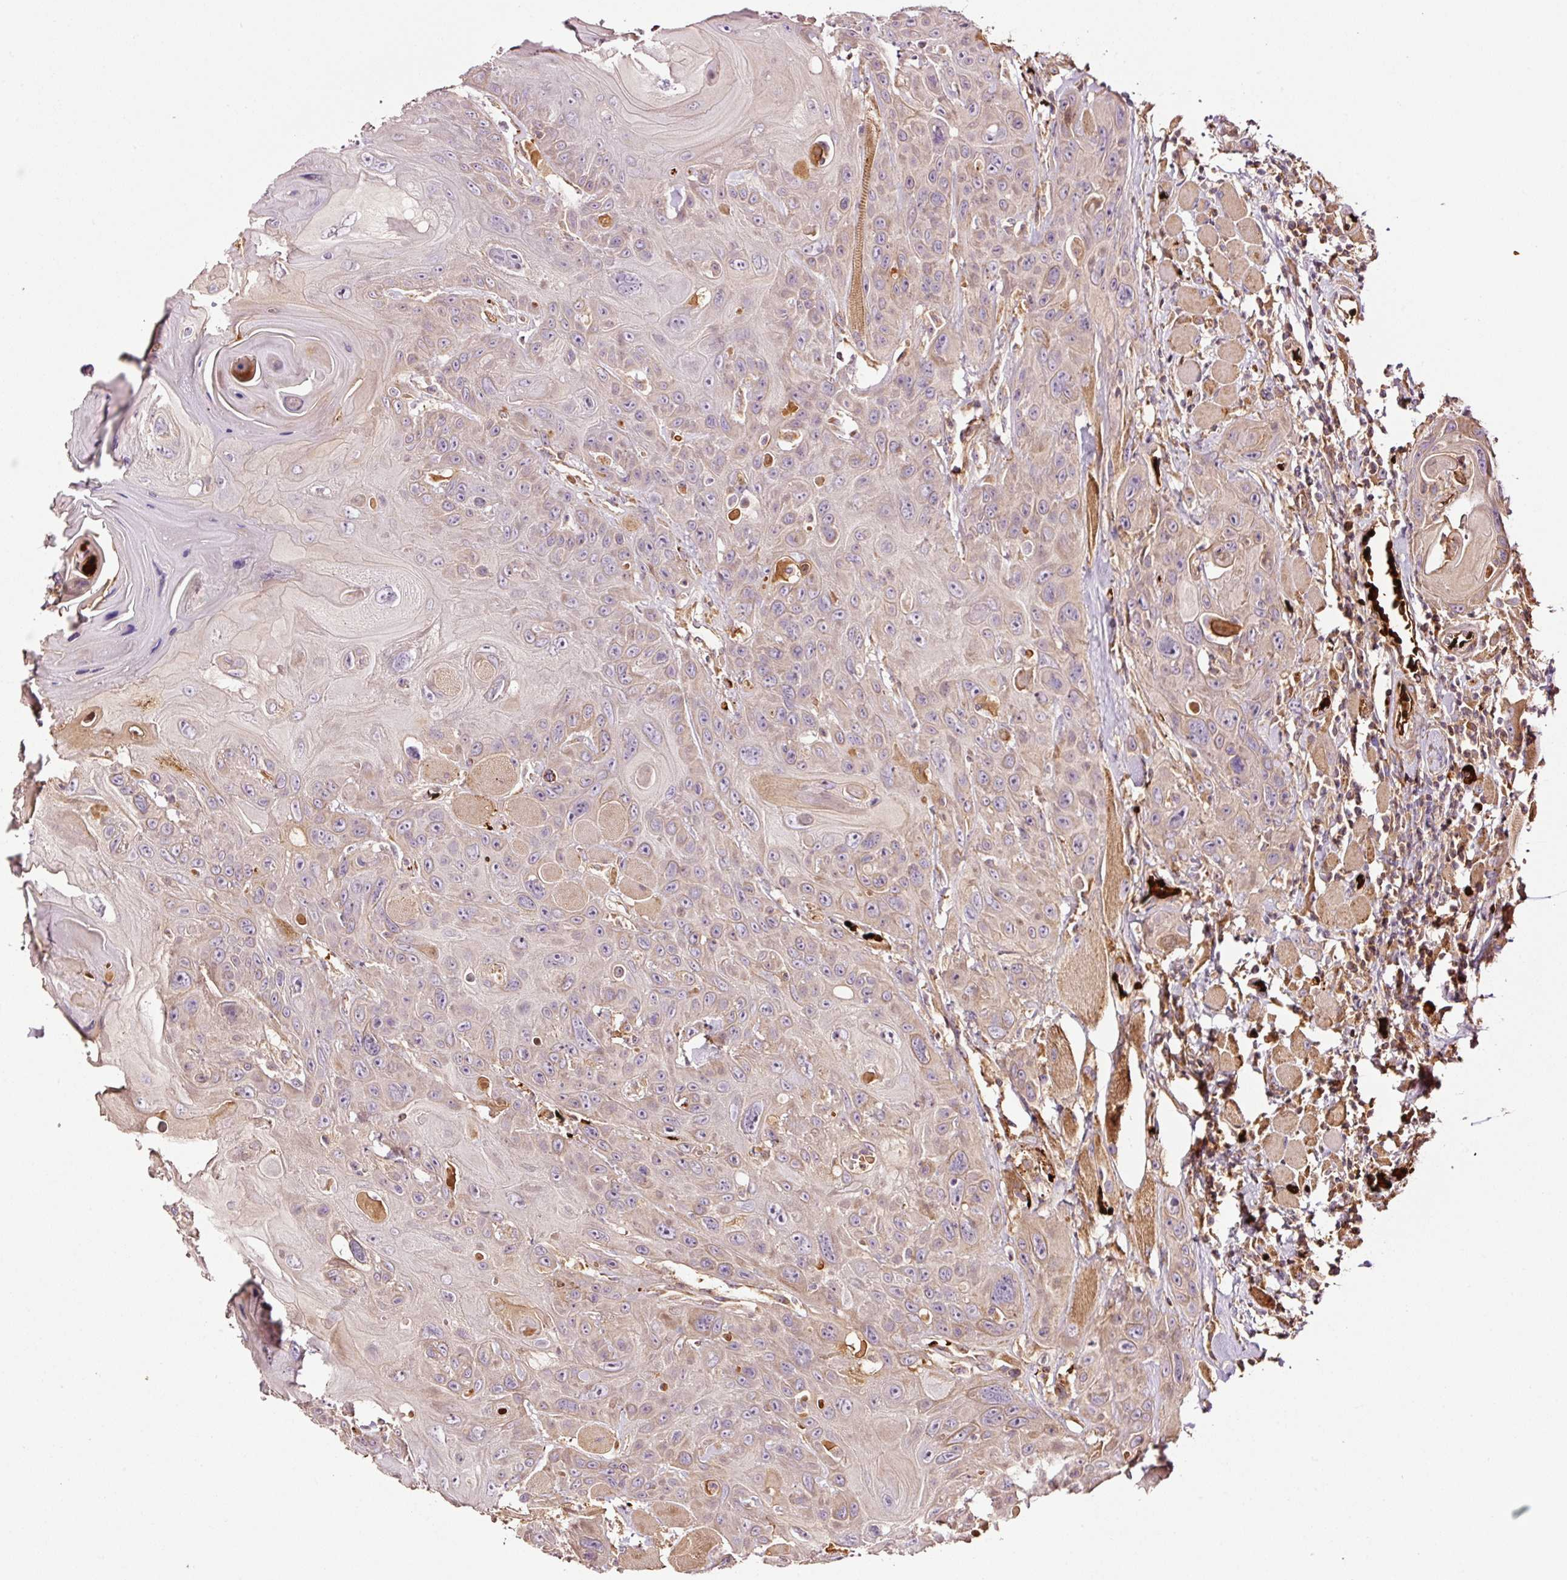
{"staining": {"intensity": "weak", "quantity": "25%-75%", "location": "cytoplasmic/membranous"}, "tissue": "head and neck cancer", "cell_type": "Tumor cells", "image_type": "cancer", "snomed": [{"axis": "morphology", "description": "Squamous cell carcinoma, NOS"}, {"axis": "topography", "description": "Head-Neck"}], "caption": "Immunohistochemistry (IHC) of human head and neck squamous cell carcinoma reveals low levels of weak cytoplasmic/membranous positivity in about 25%-75% of tumor cells.", "gene": "PGLYRP2", "patient": {"sex": "female", "age": 59}}